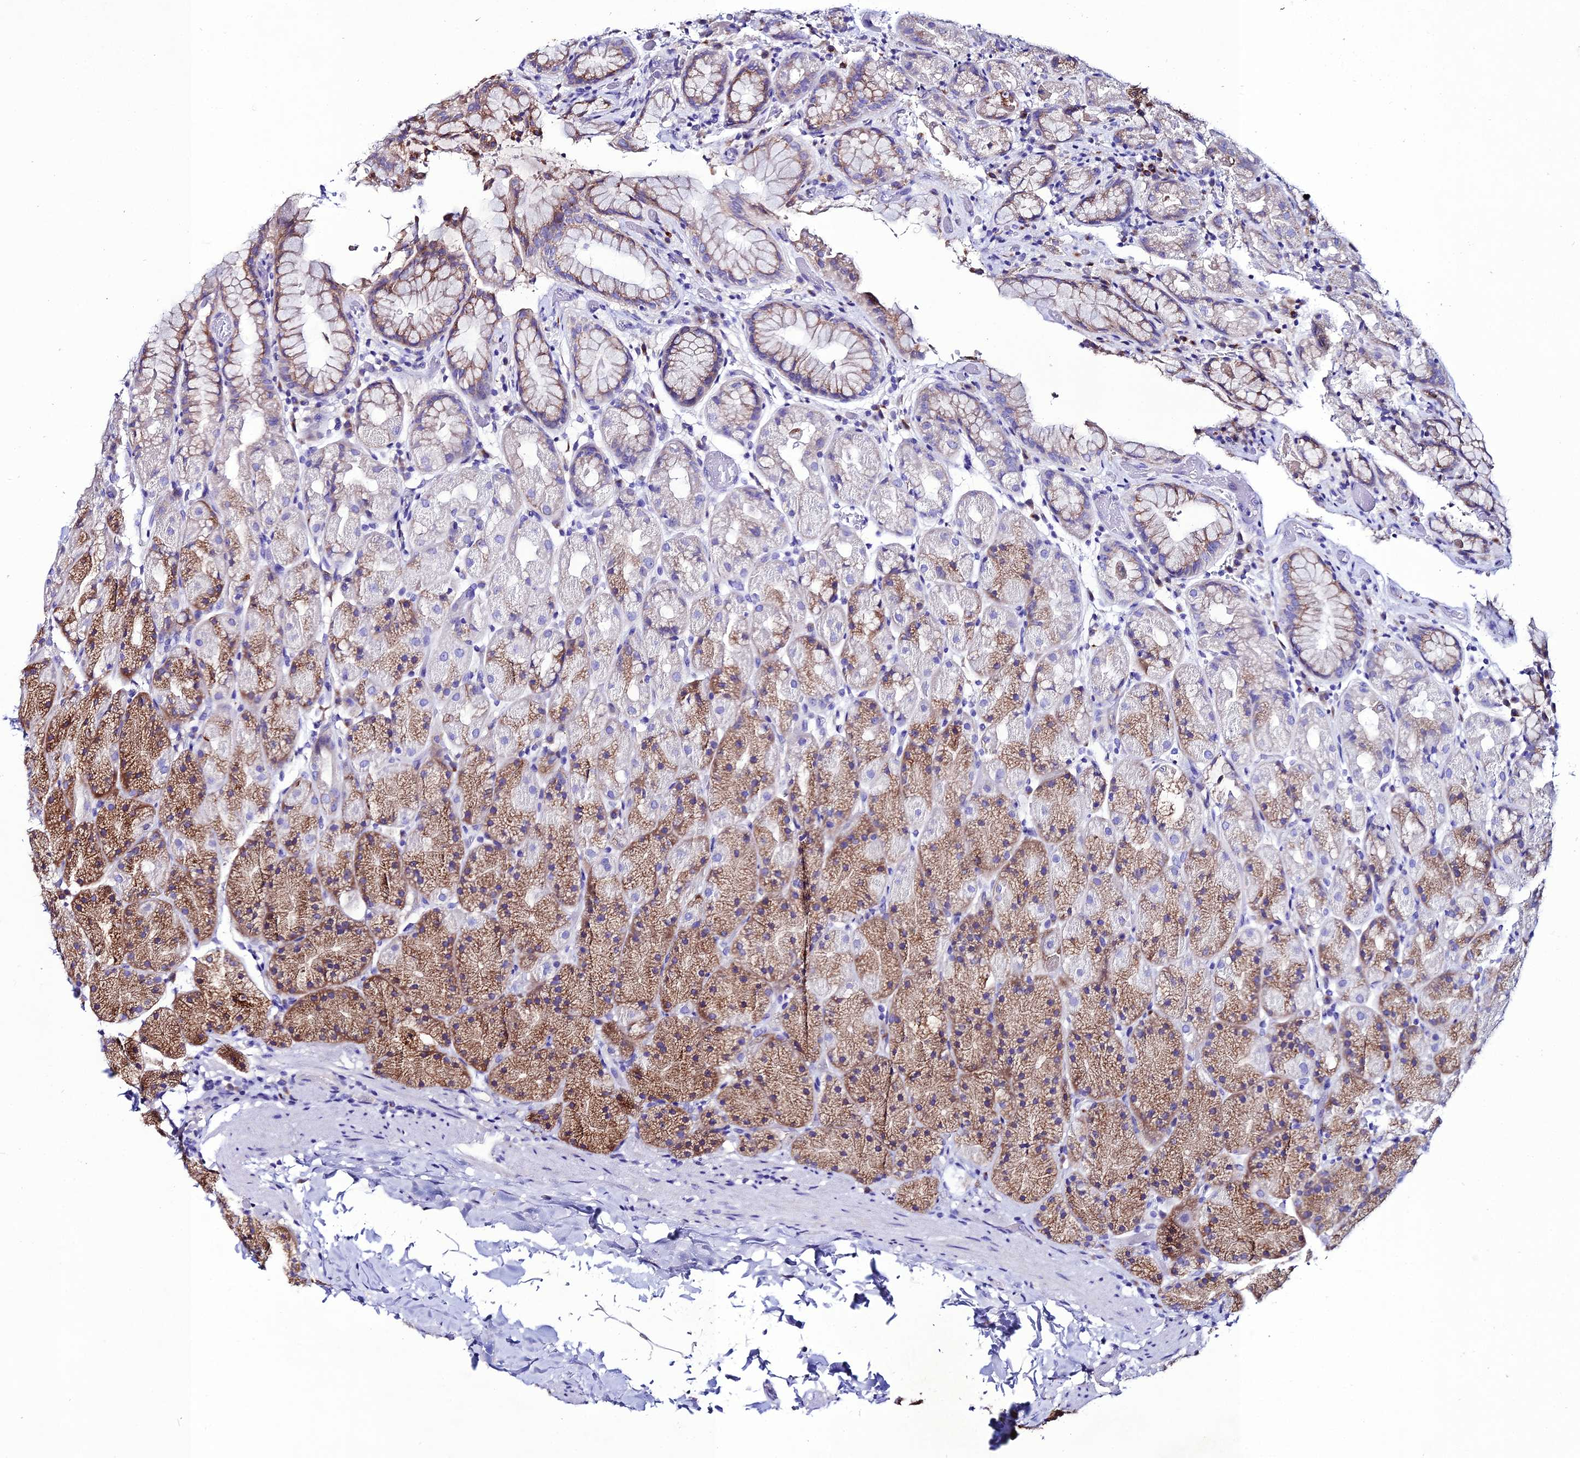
{"staining": {"intensity": "moderate", "quantity": "25%-75%", "location": "cytoplasmic/membranous"}, "tissue": "stomach", "cell_type": "Glandular cells", "image_type": "normal", "snomed": [{"axis": "morphology", "description": "Normal tissue, NOS"}, {"axis": "topography", "description": "Stomach, upper"}, {"axis": "topography", "description": "Stomach, lower"}], "caption": "Moderate cytoplasmic/membranous expression is seen in approximately 25%-75% of glandular cells in normal stomach.", "gene": "OR51Q1", "patient": {"sex": "male", "age": 67}}